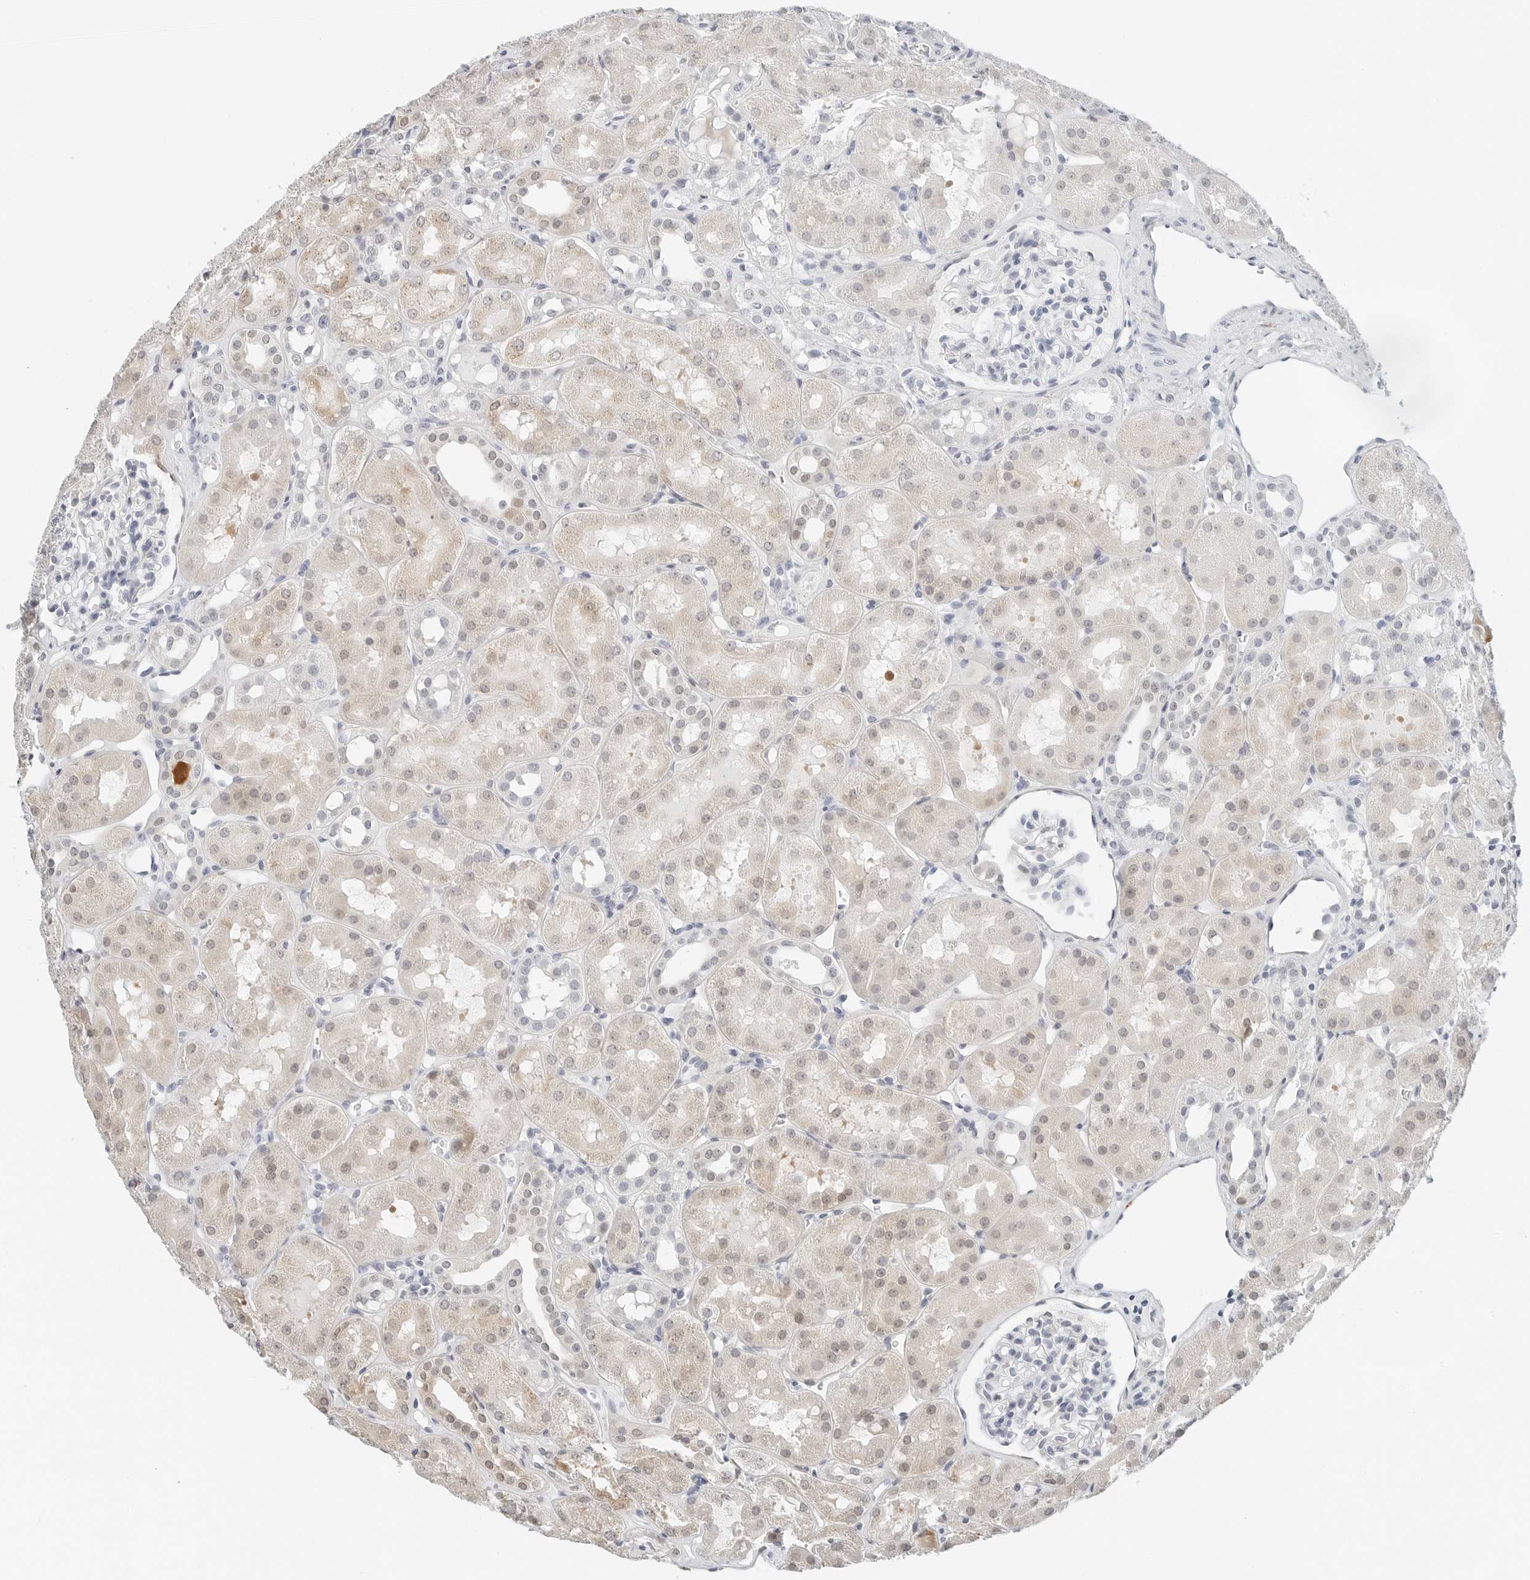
{"staining": {"intensity": "negative", "quantity": "none", "location": "none"}, "tissue": "kidney", "cell_type": "Cells in glomeruli", "image_type": "normal", "snomed": [{"axis": "morphology", "description": "Normal tissue, NOS"}, {"axis": "topography", "description": "Kidney"}], "caption": "This is a micrograph of IHC staining of normal kidney, which shows no positivity in cells in glomeruli.", "gene": "P4HA2", "patient": {"sex": "male", "age": 16}}